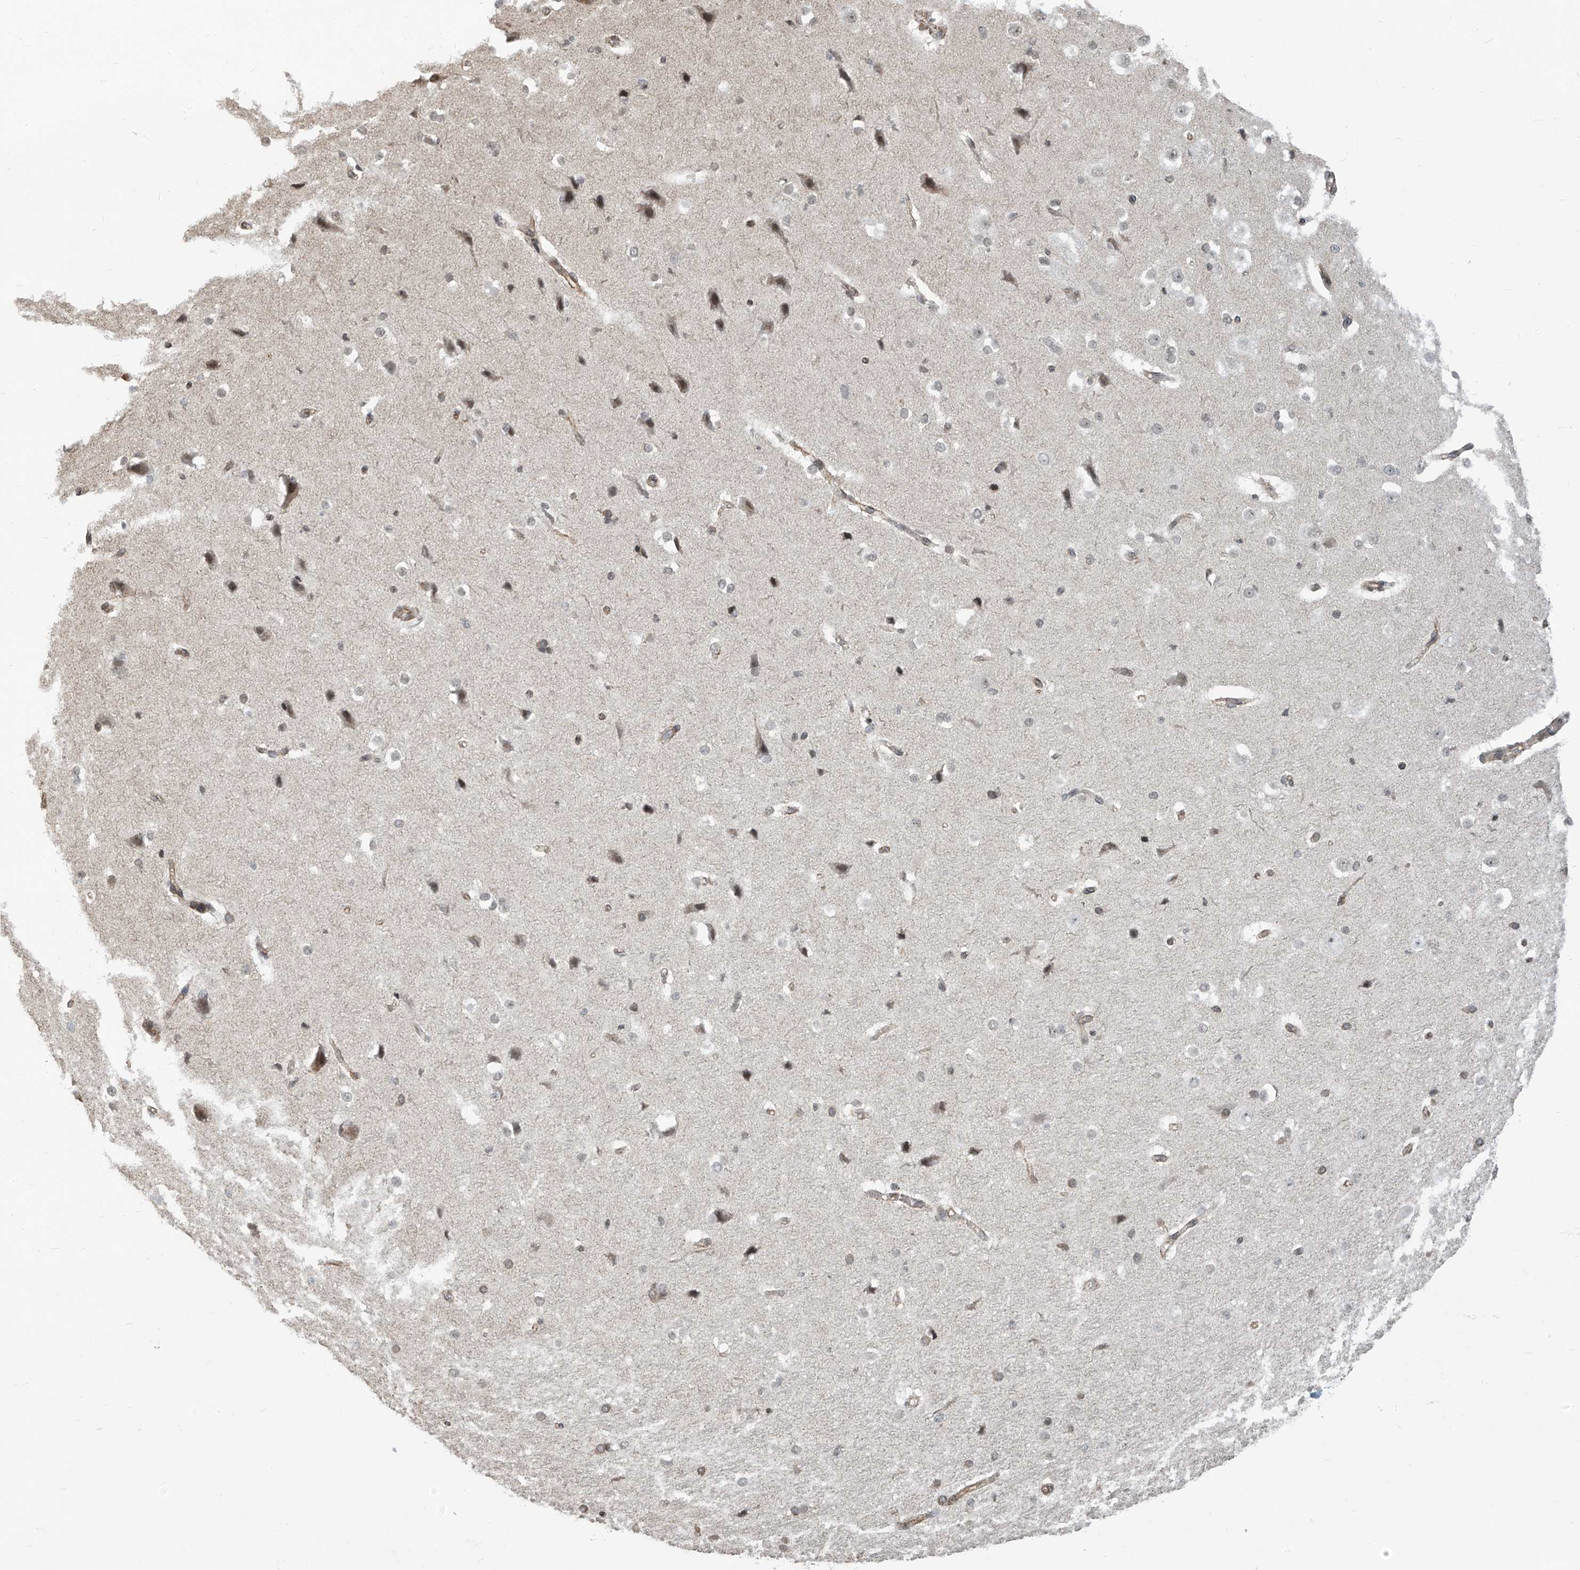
{"staining": {"intensity": "weak", "quantity": "25%-75%", "location": "cytoplasmic/membranous"}, "tissue": "cerebral cortex", "cell_type": "Endothelial cells", "image_type": "normal", "snomed": [{"axis": "morphology", "description": "Normal tissue, NOS"}, {"axis": "morphology", "description": "Developmental malformation"}, {"axis": "topography", "description": "Cerebral cortex"}], "caption": "Endothelial cells reveal low levels of weak cytoplasmic/membranous positivity in about 25%-75% of cells in normal cerebral cortex.", "gene": "METAP1D", "patient": {"sex": "female", "age": 30}}